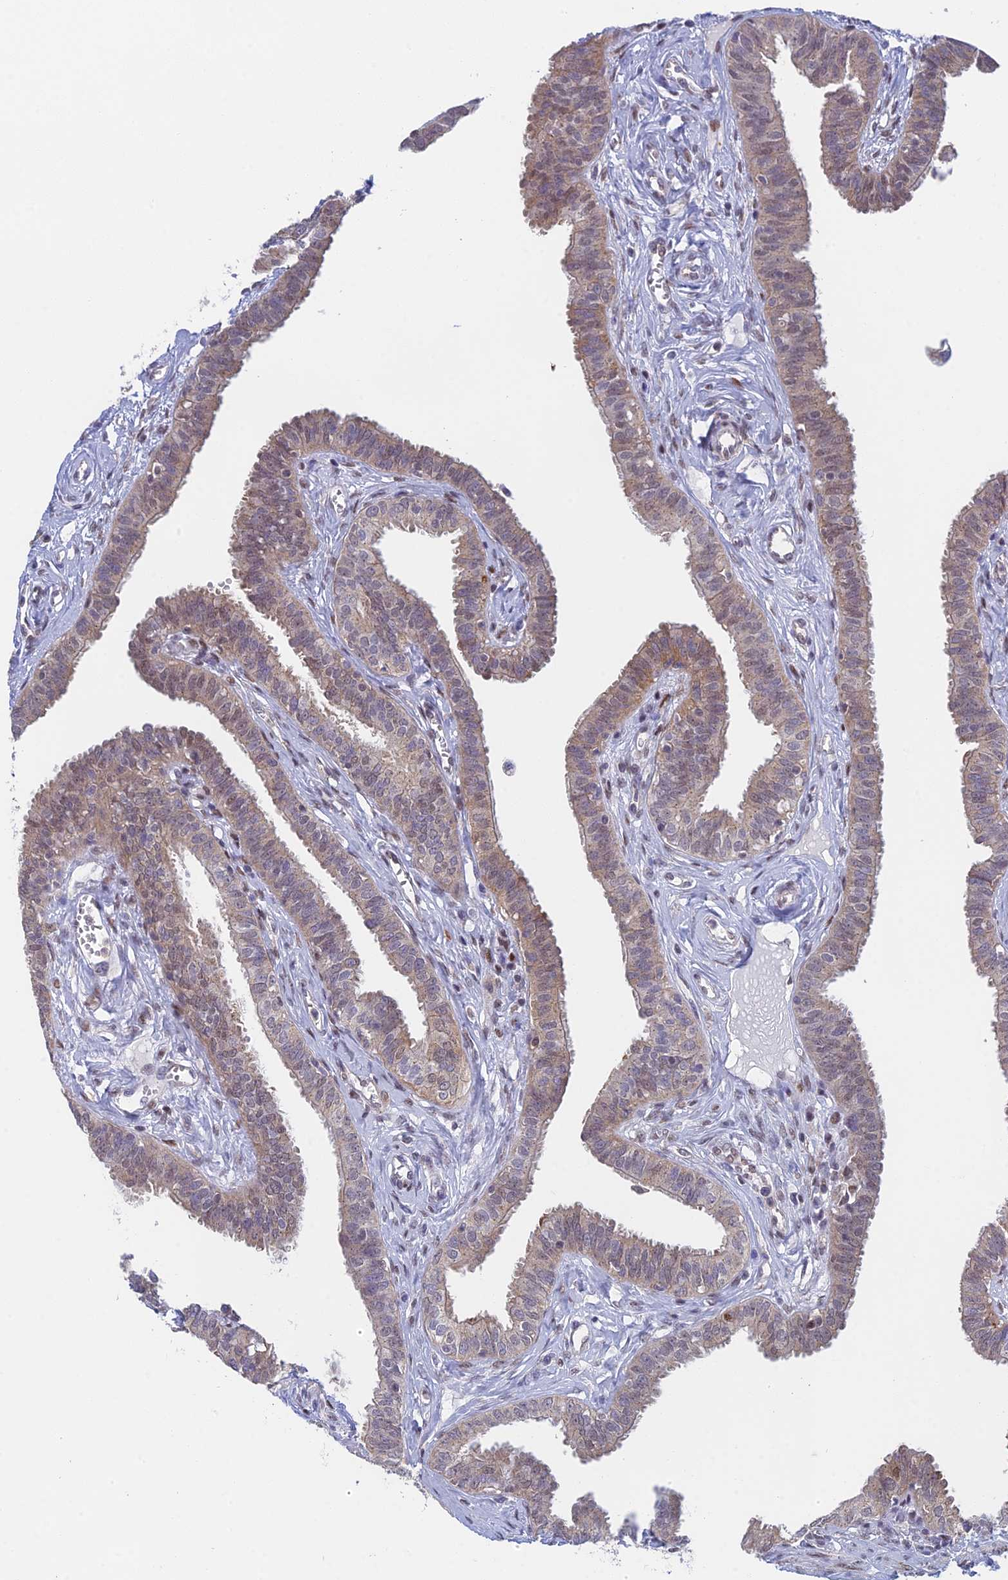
{"staining": {"intensity": "moderate", "quantity": ">75%", "location": "nuclear"}, "tissue": "fallopian tube", "cell_type": "Glandular cells", "image_type": "normal", "snomed": [{"axis": "morphology", "description": "Normal tissue, NOS"}, {"axis": "morphology", "description": "Carcinoma, NOS"}, {"axis": "topography", "description": "Fallopian tube"}, {"axis": "topography", "description": "Ovary"}], "caption": "Protein analysis of benign fallopian tube exhibits moderate nuclear expression in about >75% of glandular cells. The staining was performed using DAB to visualize the protein expression in brown, while the nuclei were stained in blue with hematoxylin (Magnification: 20x).", "gene": "MRPL17", "patient": {"sex": "female", "age": 59}}